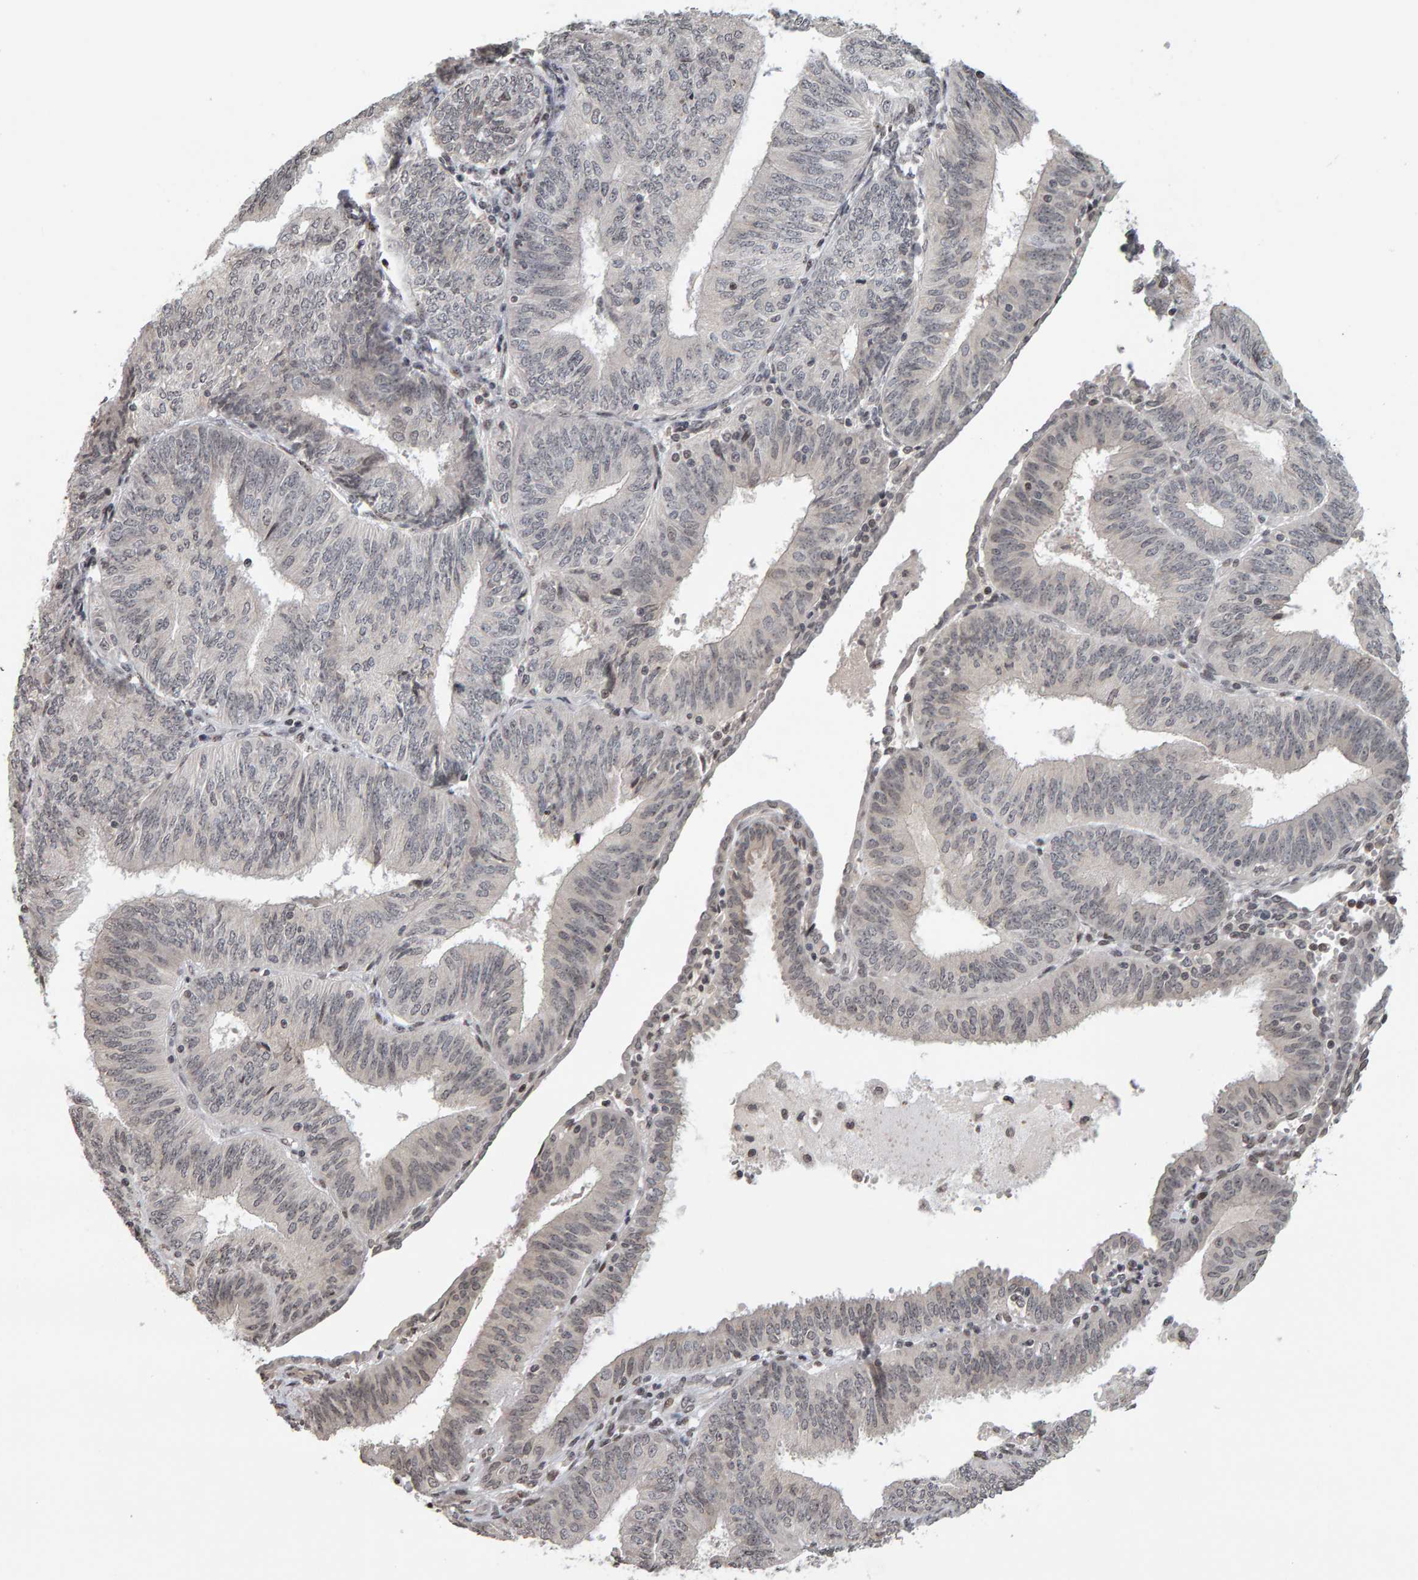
{"staining": {"intensity": "weak", "quantity": "<25%", "location": "nuclear"}, "tissue": "endometrial cancer", "cell_type": "Tumor cells", "image_type": "cancer", "snomed": [{"axis": "morphology", "description": "Adenocarcinoma, NOS"}, {"axis": "topography", "description": "Endometrium"}], "caption": "IHC of human endometrial cancer shows no positivity in tumor cells.", "gene": "TRAM1", "patient": {"sex": "female", "age": 58}}